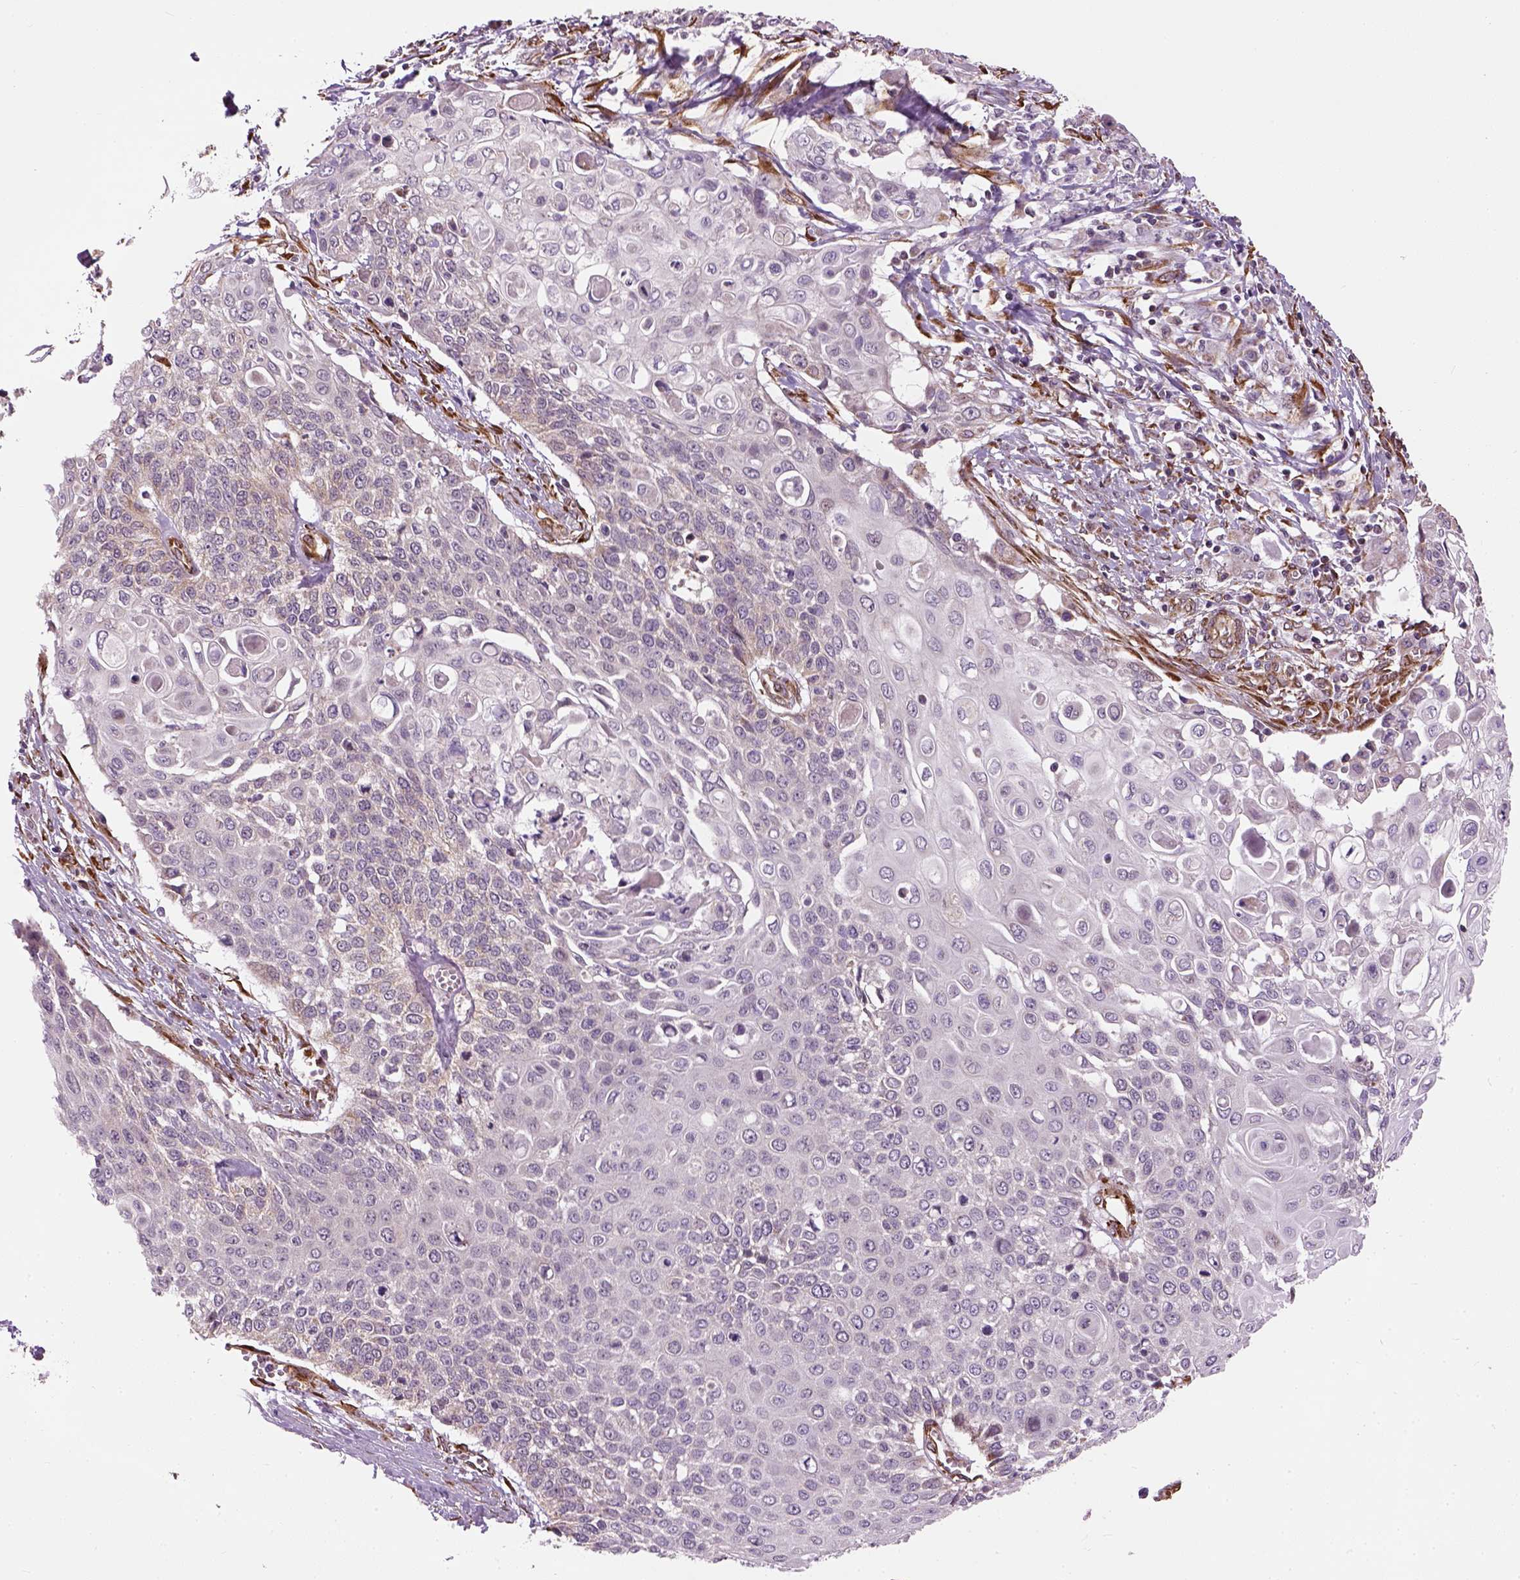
{"staining": {"intensity": "negative", "quantity": "none", "location": "none"}, "tissue": "cervical cancer", "cell_type": "Tumor cells", "image_type": "cancer", "snomed": [{"axis": "morphology", "description": "Squamous cell carcinoma, NOS"}, {"axis": "topography", "description": "Cervix"}], "caption": "The micrograph shows no significant staining in tumor cells of cervical squamous cell carcinoma.", "gene": "XK", "patient": {"sex": "female", "age": 39}}